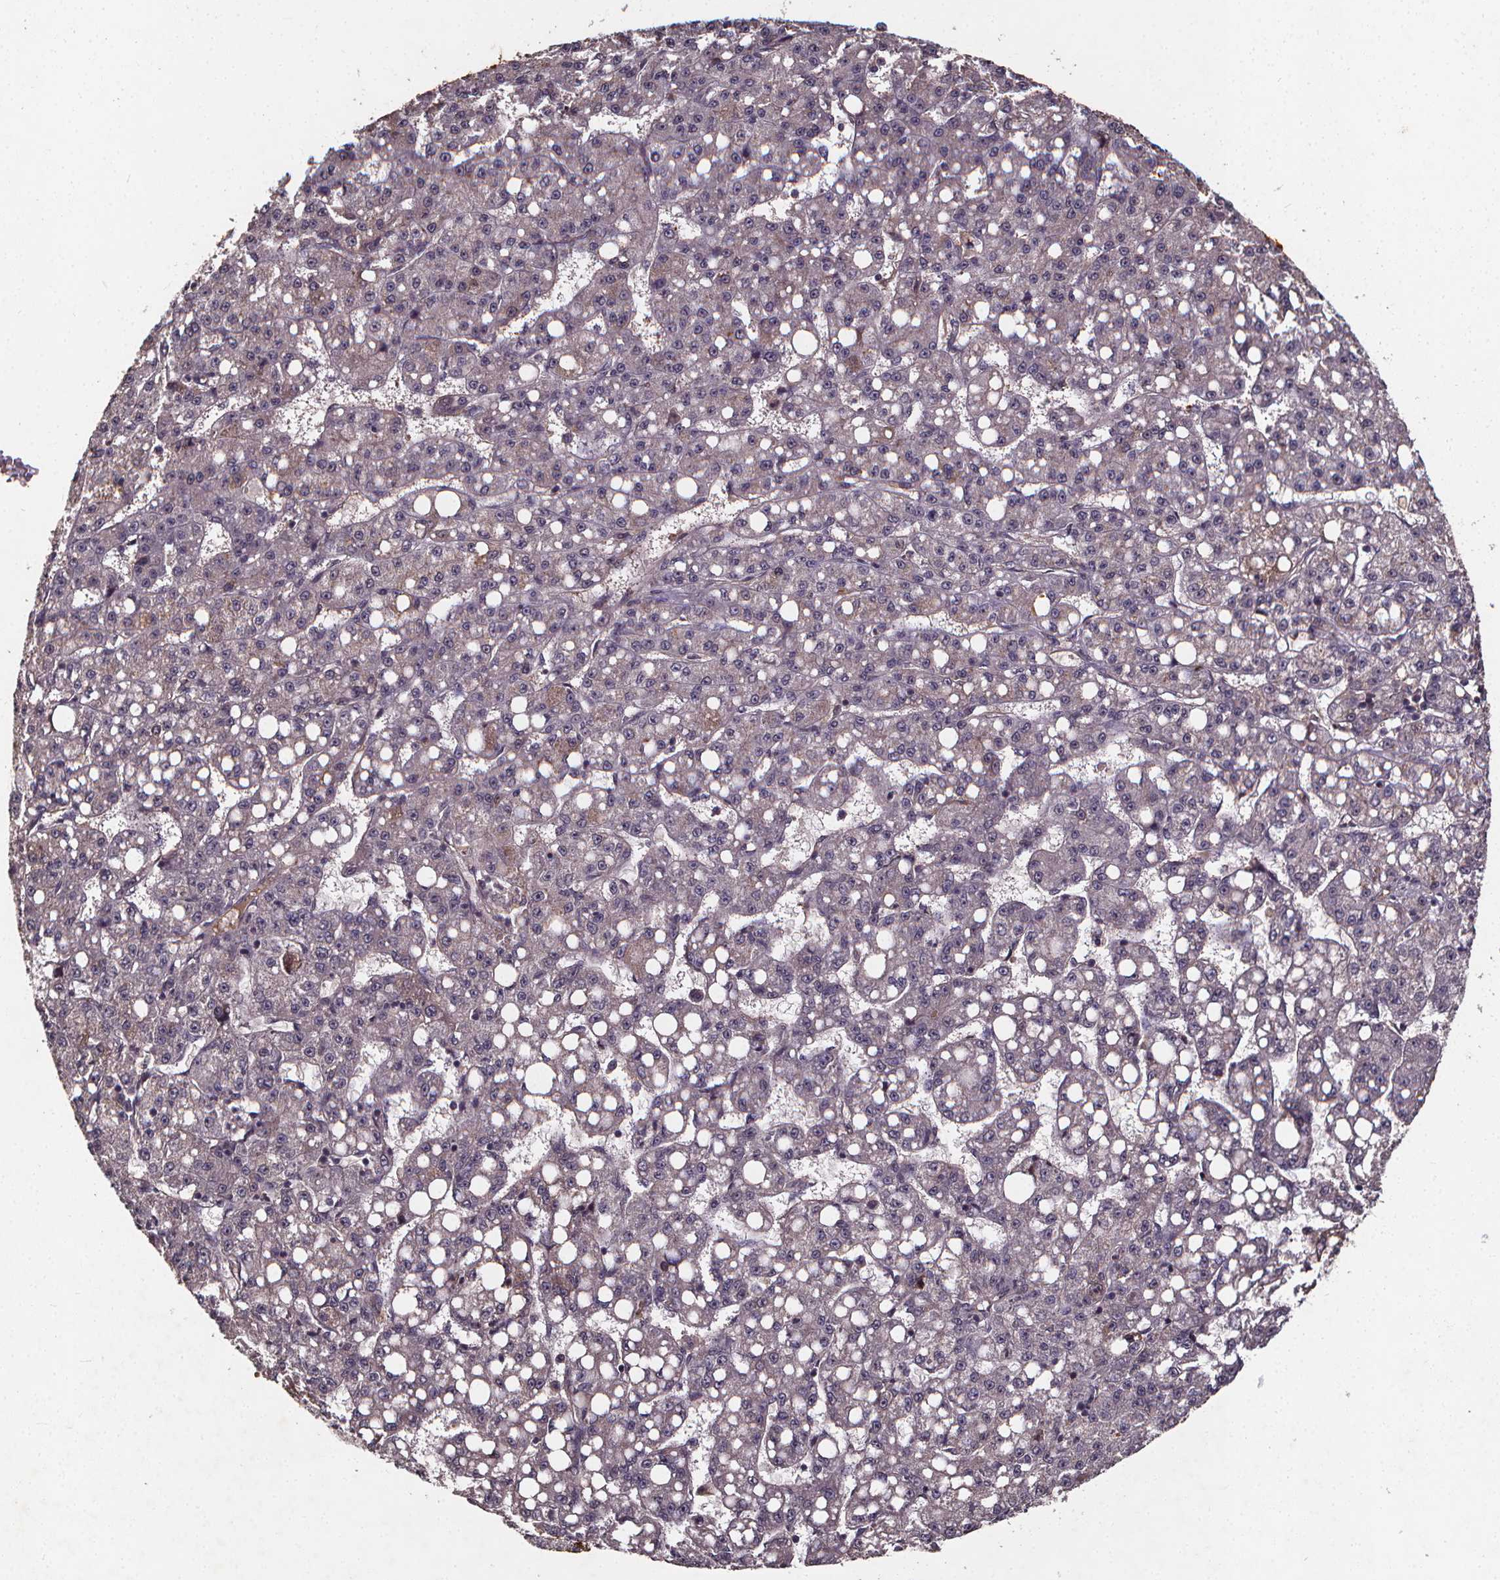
{"staining": {"intensity": "negative", "quantity": "none", "location": "none"}, "tissue": "liver cancer", "cell_type": "Tumor cells", "image_type": "cancer", "snomed": [{"axis": "morphology", "description": "Carcinoma, Hepatocellular, NOS"}, {"axis": "topography", "description": "Liver"}], "caption": "This image is of liver cancer stained with immunohistochemistry to label a protein in brown with the nuclei are counter-stained blue. There is no positivity in tumor cells. The staining was performed using DAB (3,3'-diaminobenzidine) to visualize the protein expression in brown, while the nuclei were stained in blue with hematoxylin (Magnification: 20x).", "gene": "SPAG8", "patient": {"sex": "female", "age": 65}}